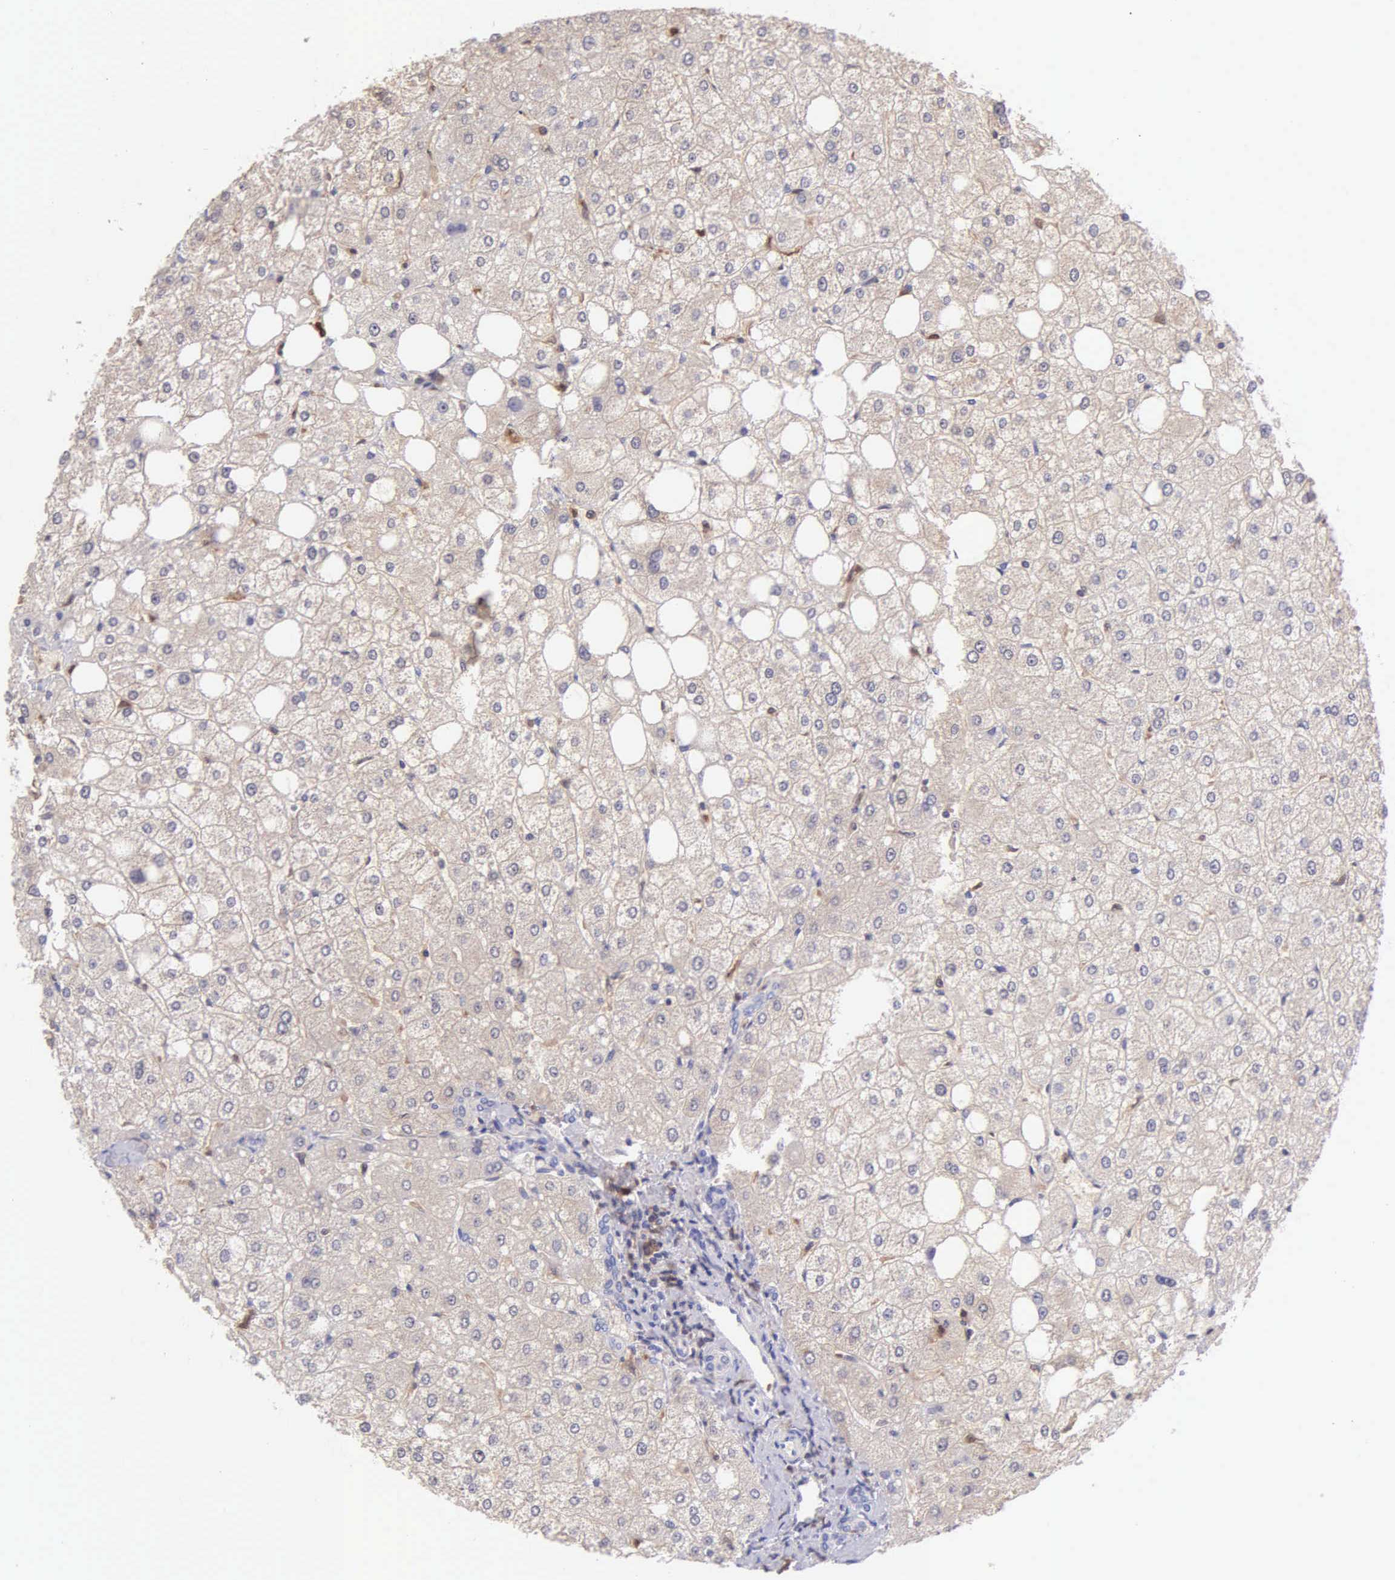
{"staining": {"intensity": "negative", "quantity": "none", "location": "none"}, "tissue": "liver", "cell_type": "Cholangiocytes", "image_type": "normal", "snomed": [{"axis": "morphology", "description": "Normal tissue, NOS"}, {"axis": "topography", "description": "Liver"}], "caption": "An IHC micrograph of normal liver is shown. There is no staining in cholangiocytes of liver. (DAB (3,3'-diaminobenzidine) IHC visualized using brightfield microscopy, high magnification).", "gene": "BID", "patient": {"sex": "male", "age": 35}}